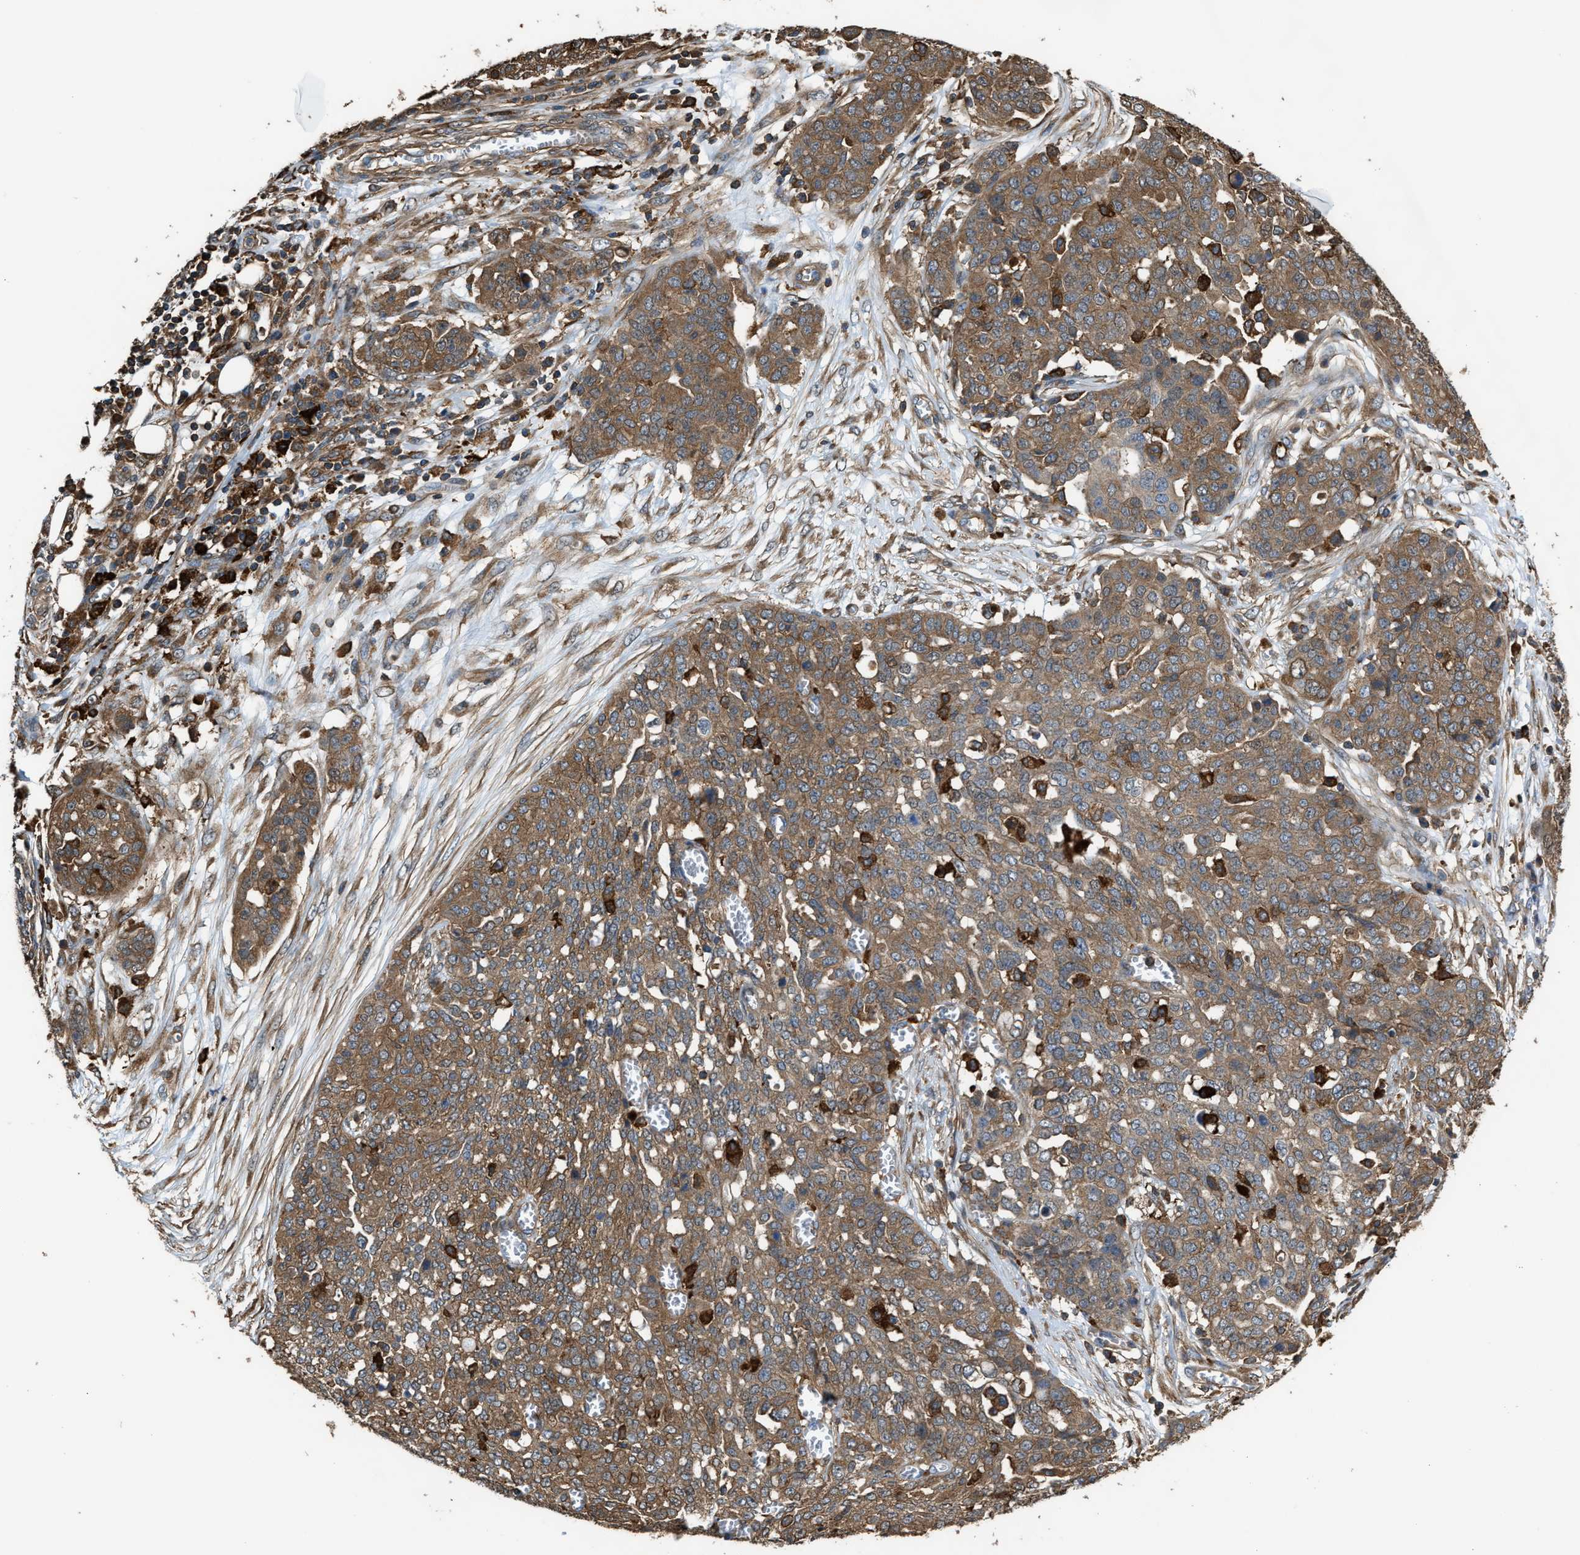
{"staining": {"intensity": "moderate", "quantity": ">75%", "location": "cytoplasmic/membranous"}, "tissue": "ovarian cancer", "cell_type": "Tumor cells", "image_type": "cancer", "snomed": [{"axis": "morphology", "description": "Cystadenocarcinoma, serous, NOS"}, {"axis": "topography", "description": "Soft tissue"}, {"axis": "topography", "description": "Ovary"}], "caption": "Protein expression analysis of serous cystadenocarcinoma (ovarian) exhibits moderate cytoplasmic/membranous expression in about >75% of tumor cells.", "gene": "ATIC", "patient": {"sex": "female", "age": 57}}